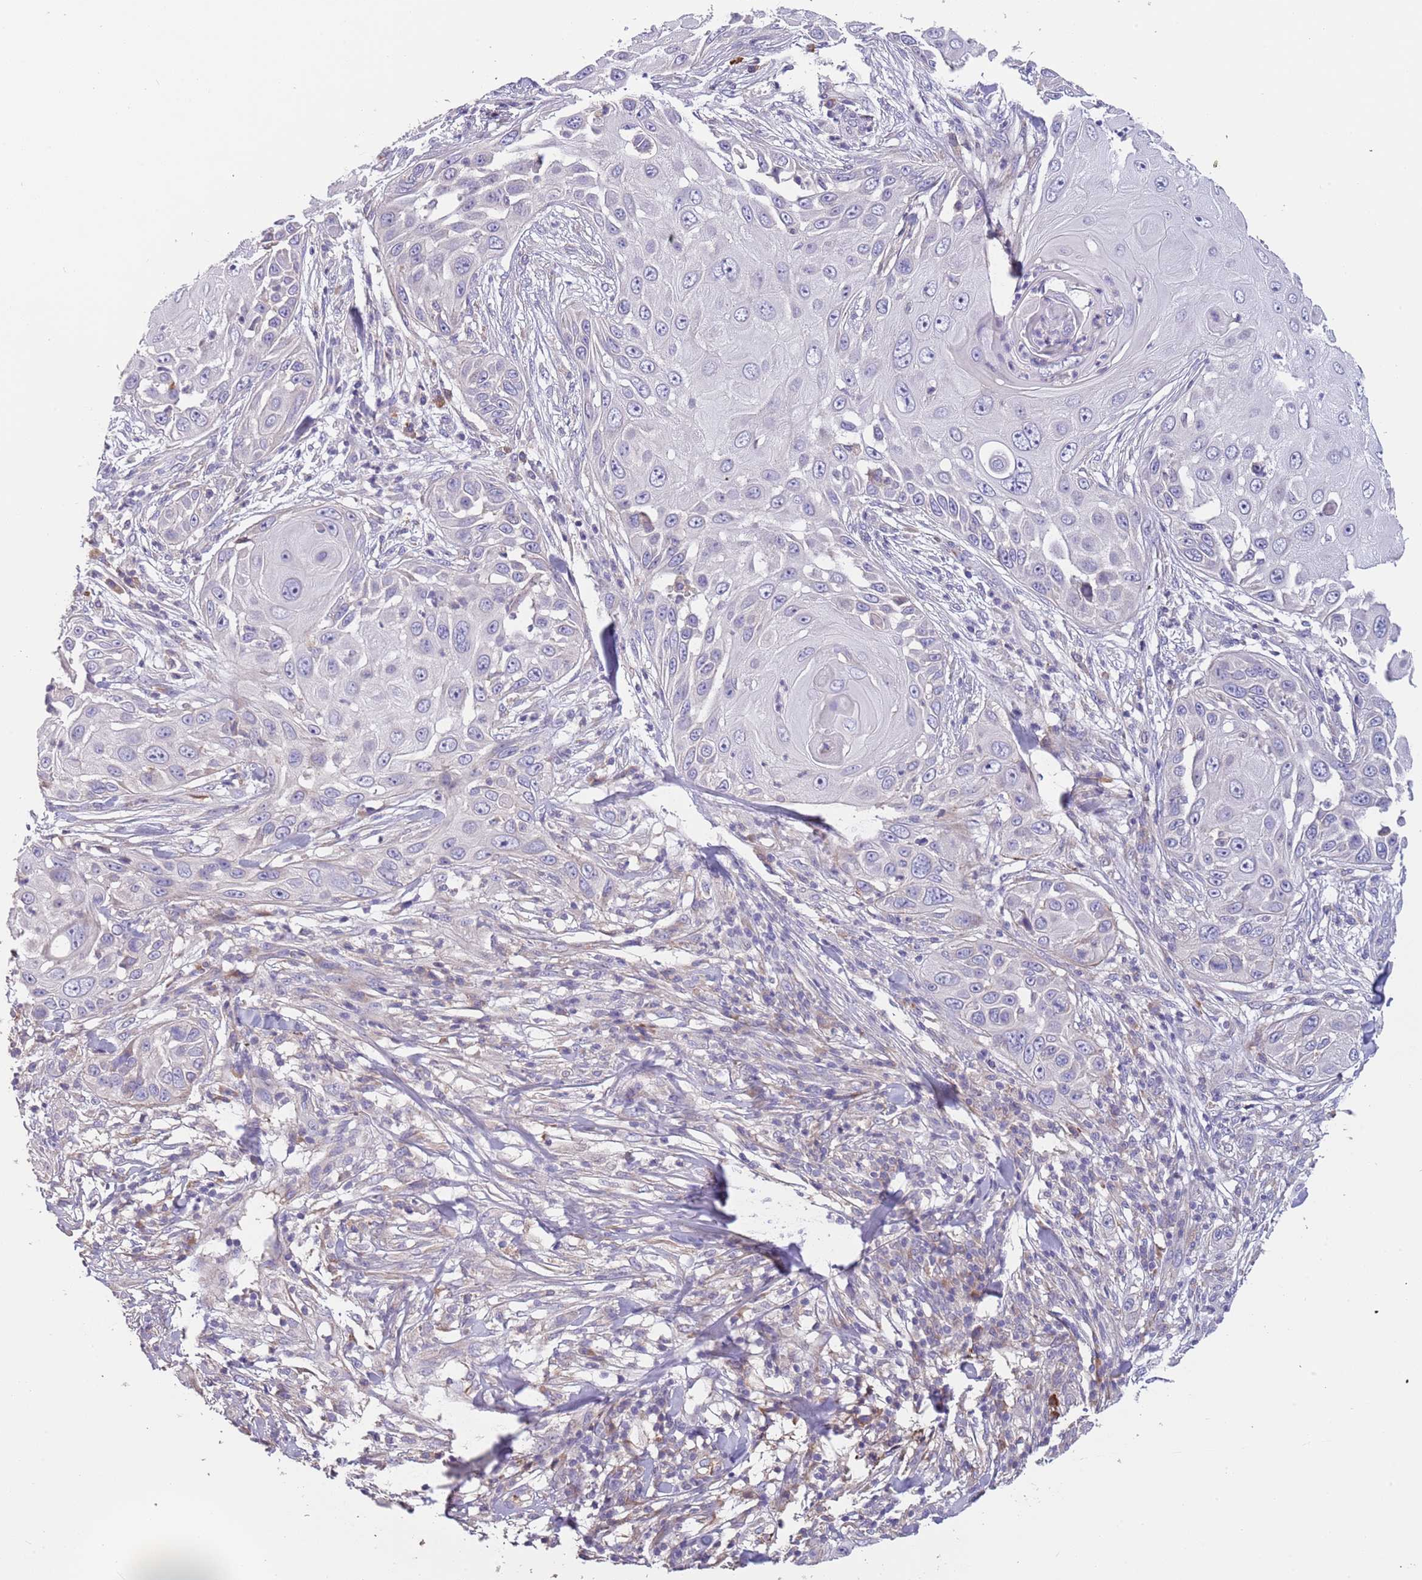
{"staining": {"intensity": "negative", "quantity": "none", "location": "none"}, "tissue": "skin cancer", "cell_type": "Tumor cells", "image_type": "cancer", "snomed": [{"axis": "morphology", "description": "Squamous cell carcinoma, NOS"}, {"axis": "topography", "description": "Skin"}], "caption": "The micrograph shows no staining of tumor cells in skin squamous cell carcinoma.", "gene": "SUSD1", "patient": {"sex": "female", "age": 44}}